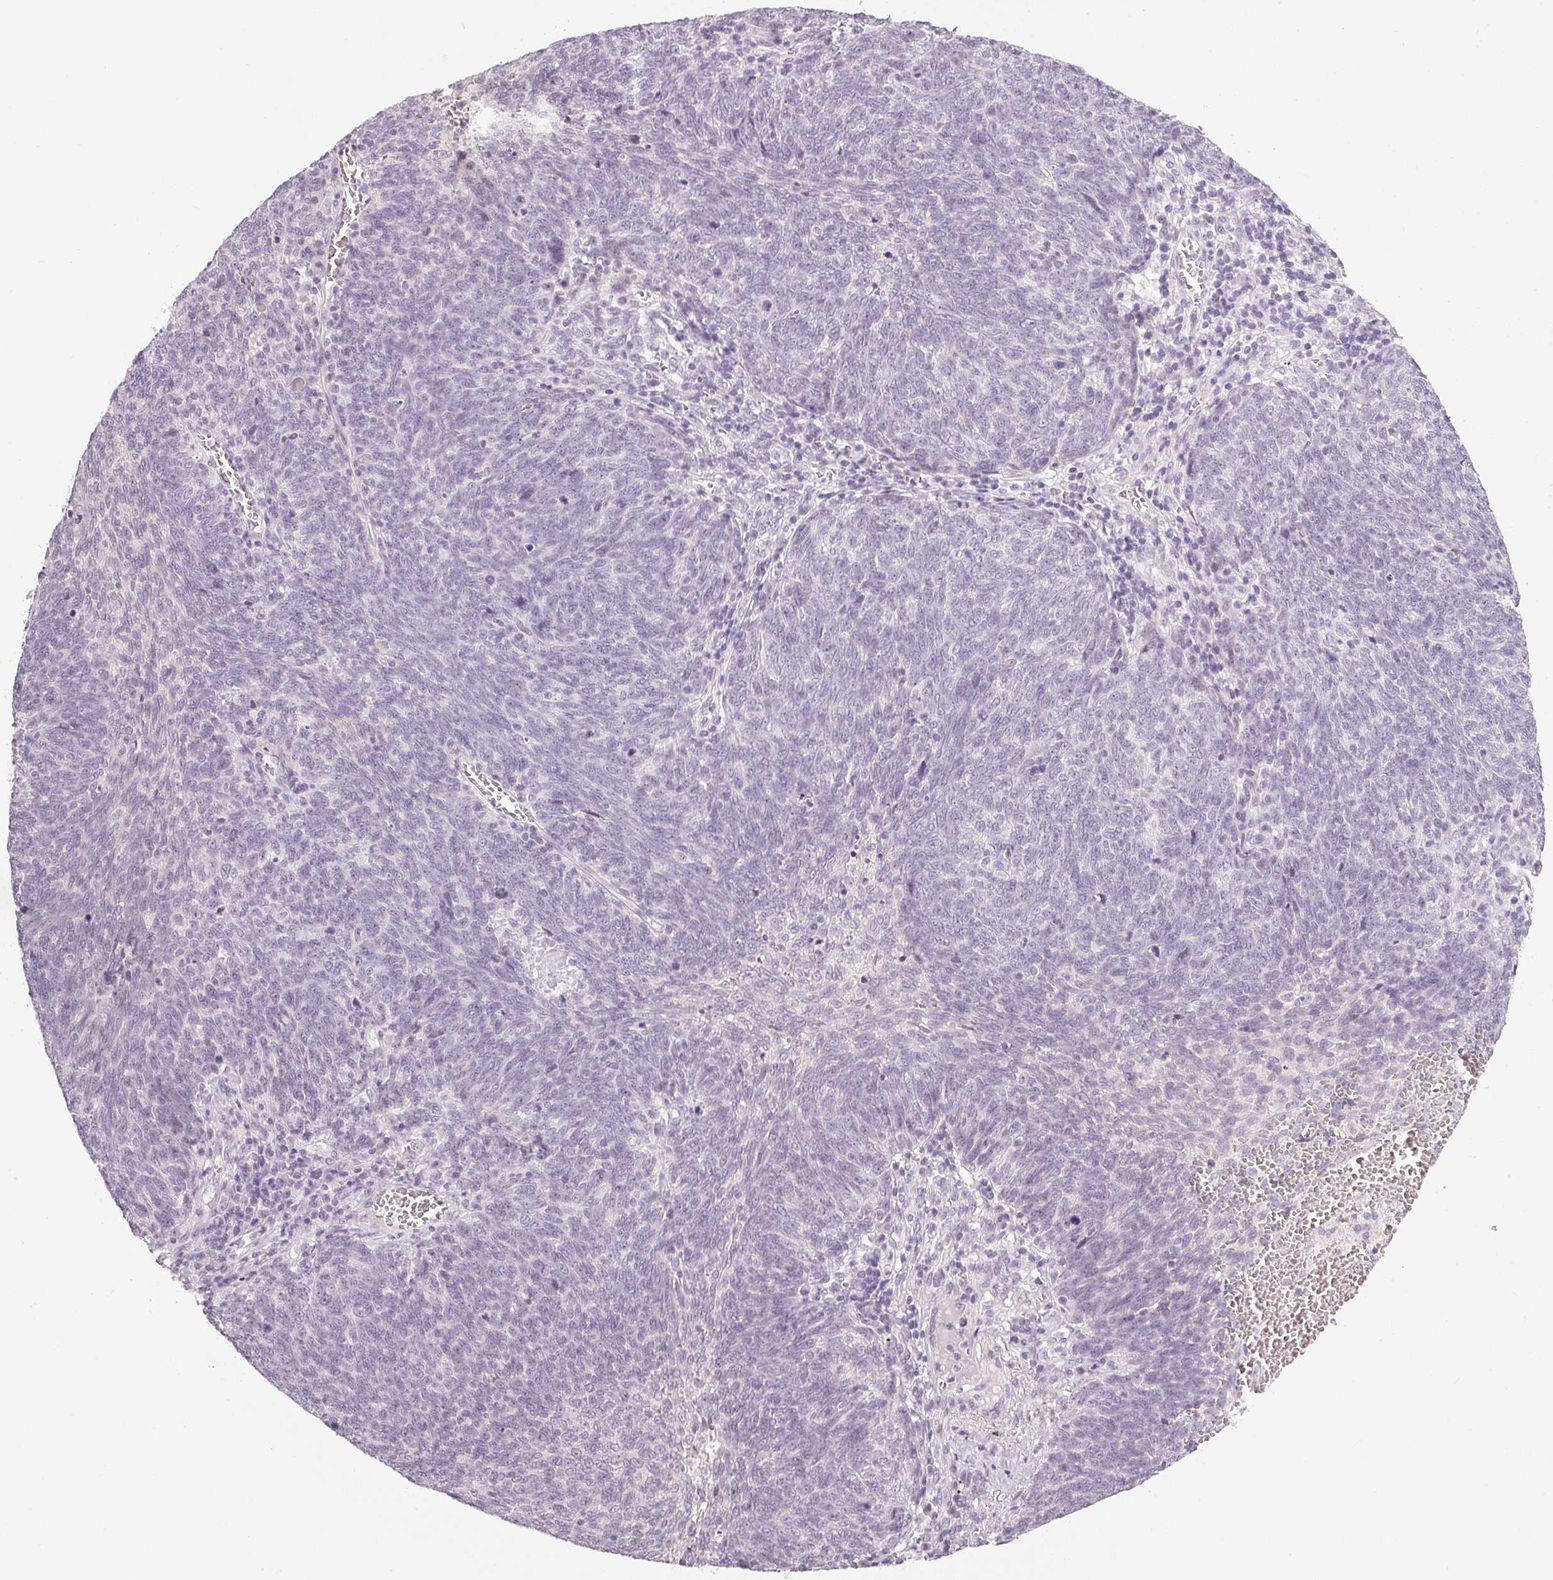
{"staining": {"intensity": "negative", "quantity": "none", "location": "none"}, "tissue": "lung cancer", "cell_type": "Tumor cells", "image_type": "cancer", "snomed": [{"axis": "morphology", "description": "Squamous cell carcinoma, NOS"}, {"axis": "topography", "description": "Lung"}], "caption": "Immunohistochemical staining of human squamous cell carcinoma (lung) displays no significant expression in tumor cells. The staining was performed using DAB to visualize the protein expression in brown, while the nuclei were stained in blue with hematoxylin (Magnification: 20x).", "gene": "NRDE2", "patient": {"sex": "female", "age": 72}}